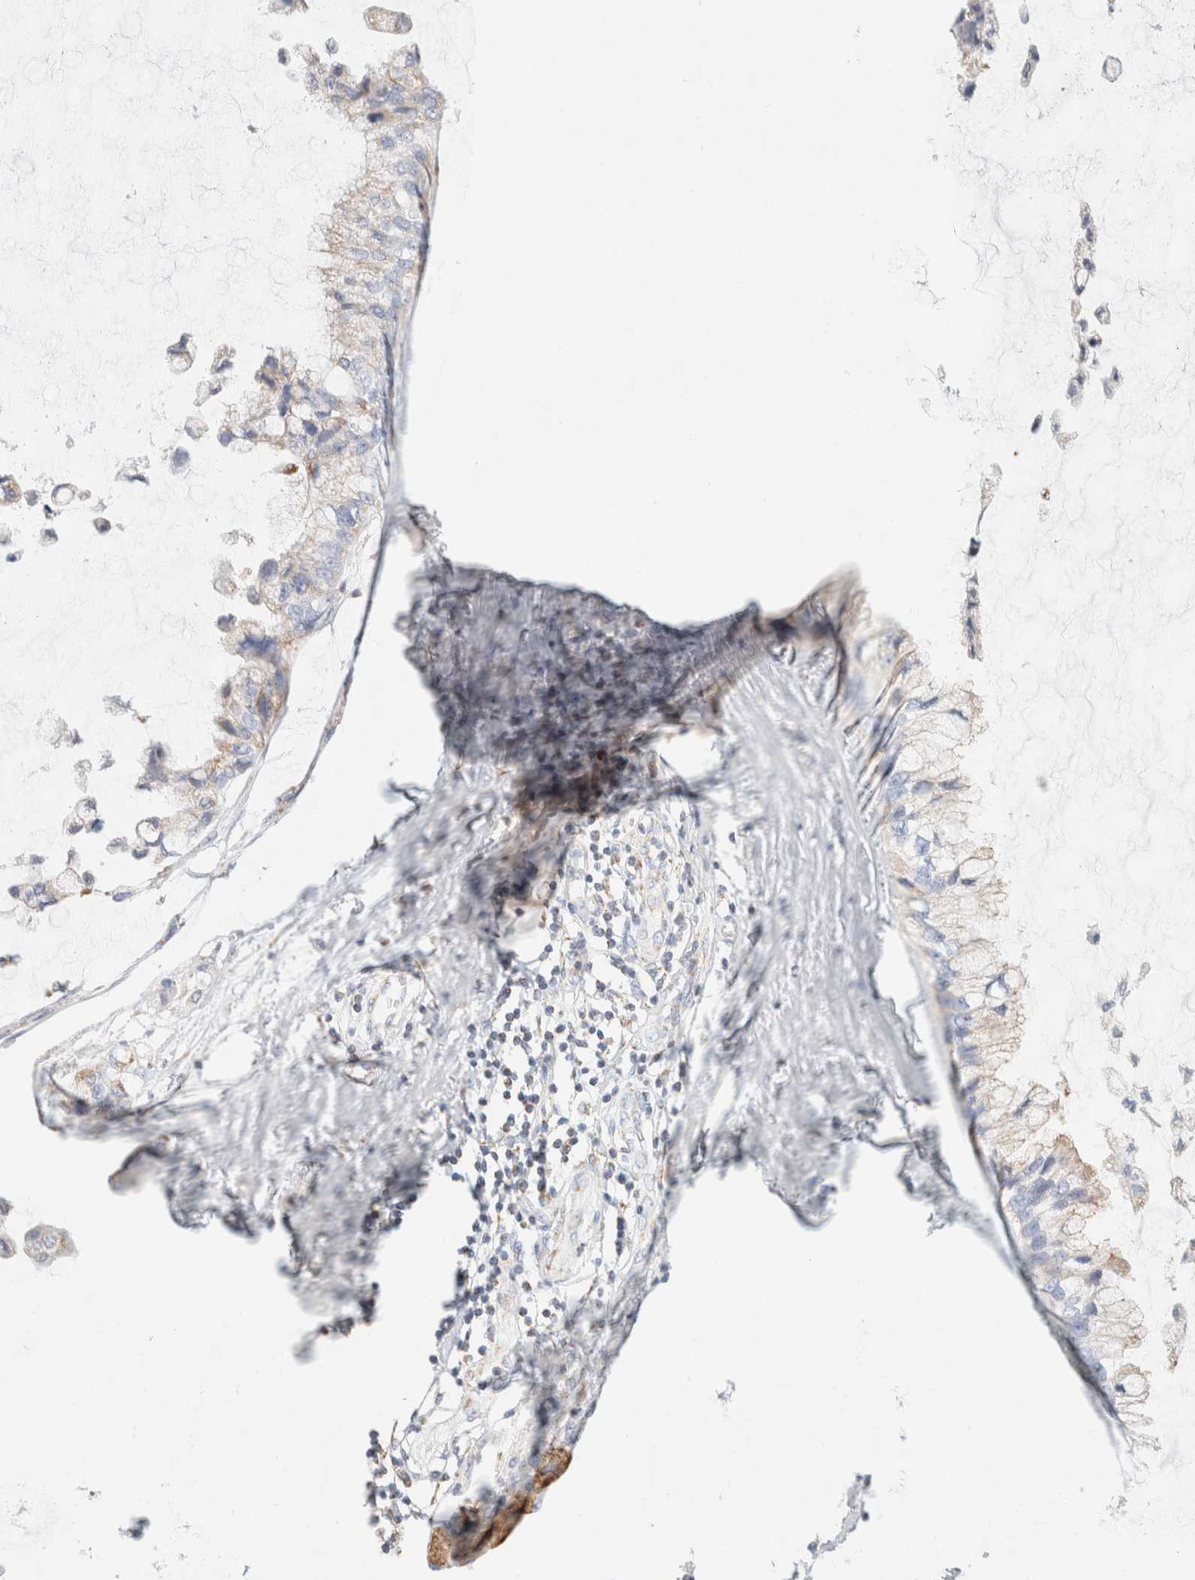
{"staining": {"intensity": "negative", "quantity": "none", "location": "none"}, "tissue": "ovarian cancer", "cell_type": "Tumor cells", "image_type": "cancer", "snomed": [{"axis": "morphology", "description": "Cystadenocarcinoma, mucinous, NOS"}, {"axis": "topography", "description": "Ovary"}], "caption": "There is no significant staining in tumor cells of ovarian cancer.", "gene": "ATP6V1C1", "patient": {"sex": "female", "age": 39}}